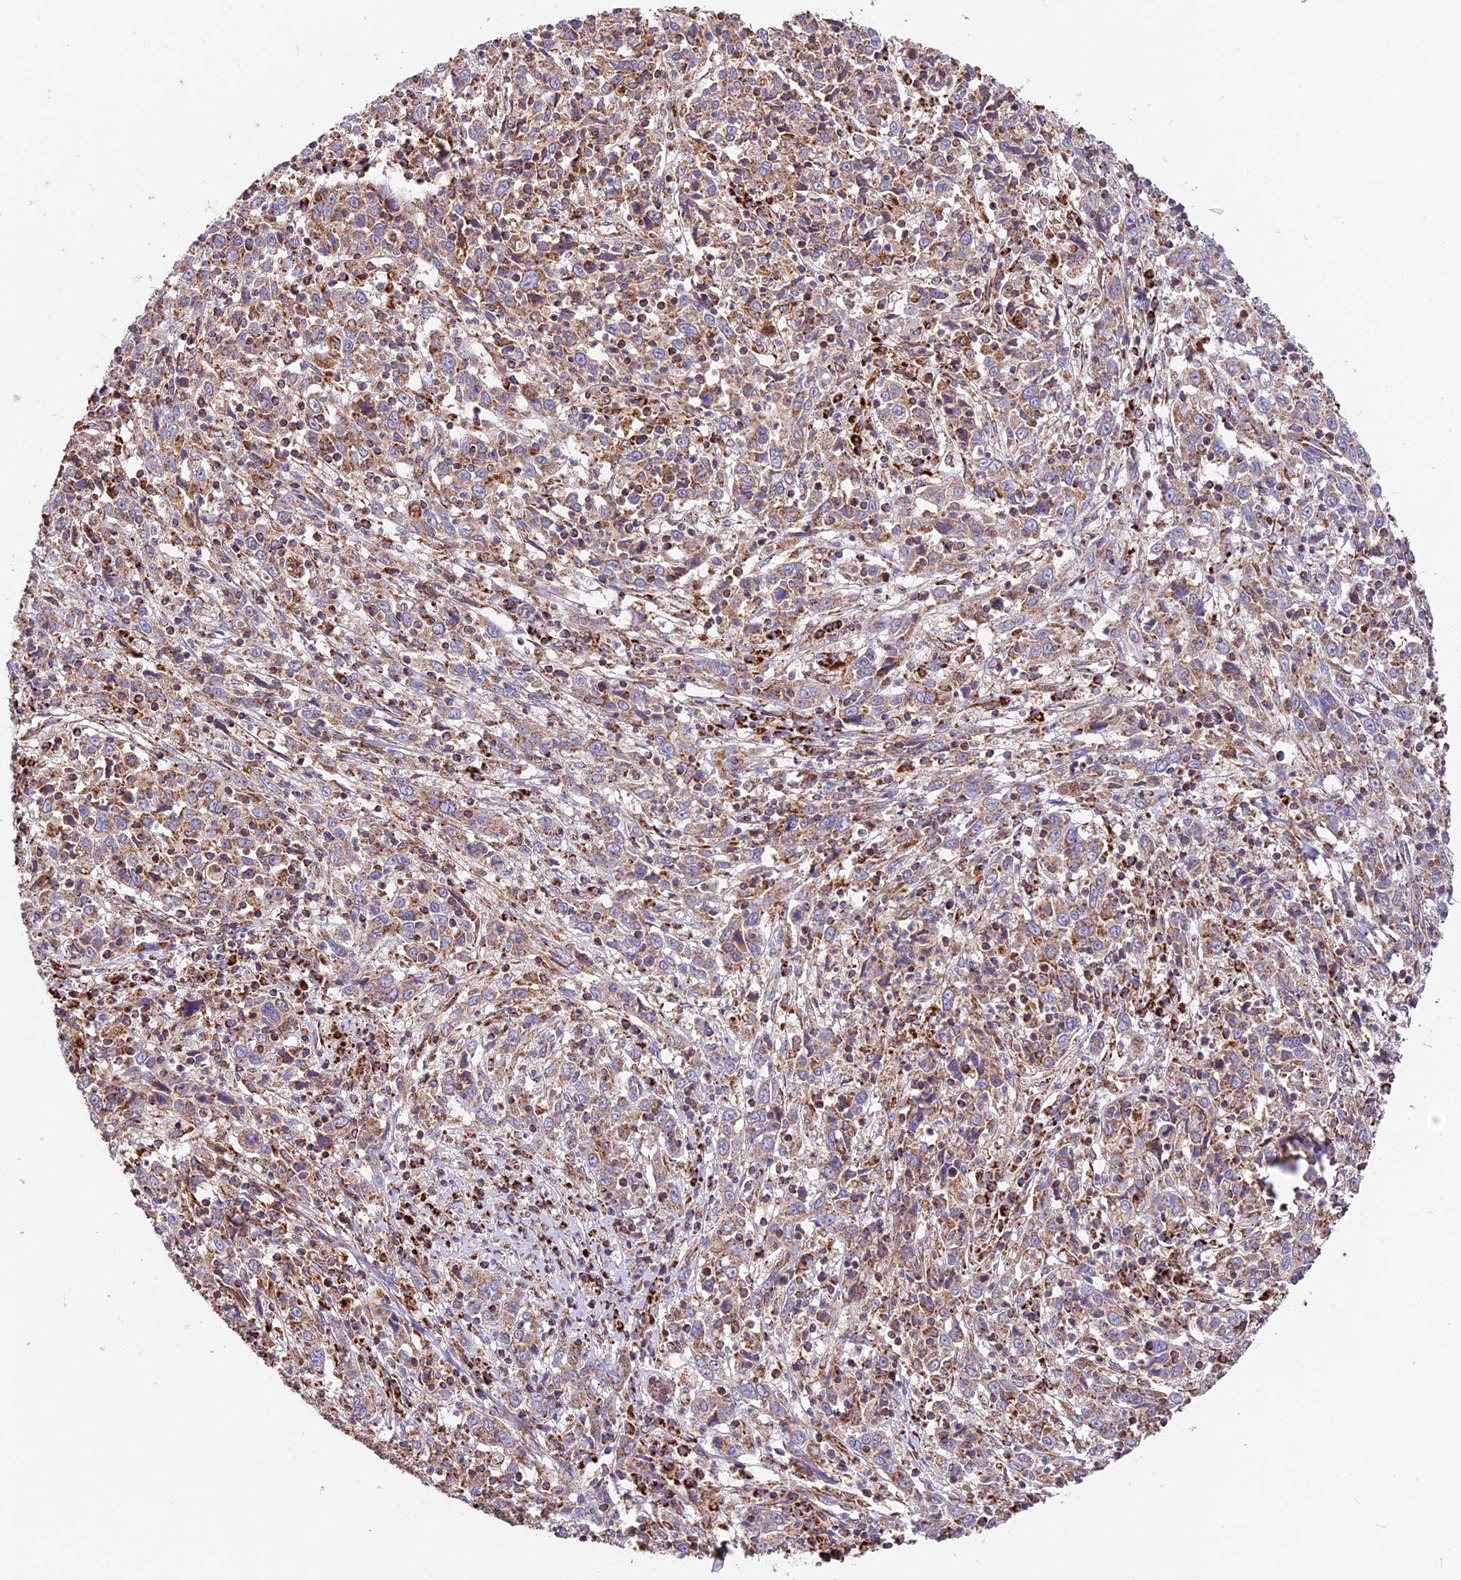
{"staining": {"intensity": "weak", "quantity": "25%-75%", "location": "cytoplasmic/membranous"}, "tissue": "cervical cancer", "cell_type": "Tumor cells", "image_type": "cancer", "snomed": [{"axis": "morphology", "description": "Squamous cell carcinoma, NOS"}, {"axis": "topography", "description": "Cervix"}], "caption": "A brown stain shows weak cytoplasmic/membranous expression of a protein in cervical cancer tumor cells.", "gene": "NDUFA8", "patient": {"sex": "female", "age": 46}}